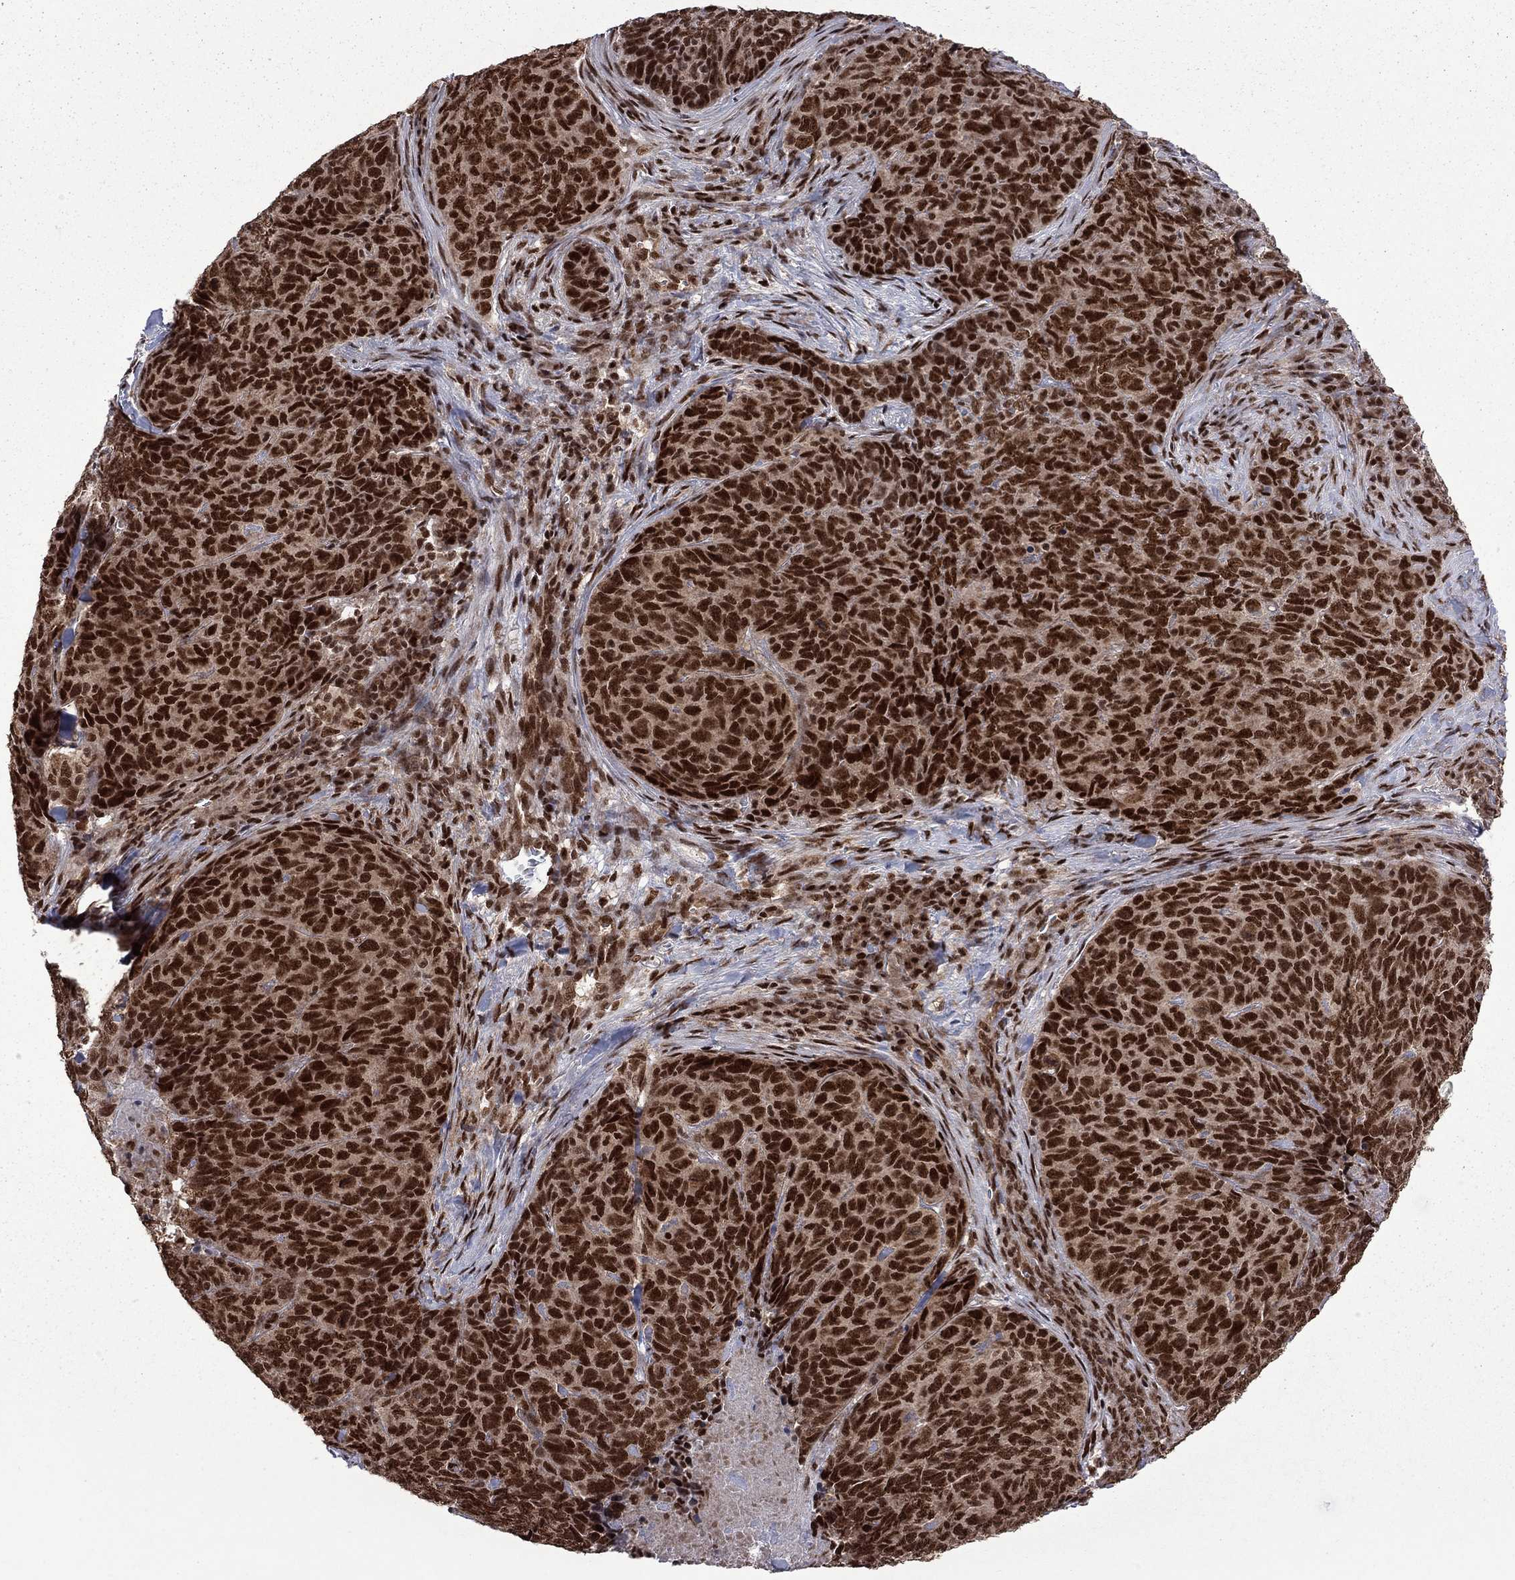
{"staining": {"intensity": "strong", "quantity": ">75%", "location": "nuclear"}, "tissue": "skin cancer", "cell_type": "Tumor cells", "image_type": "cancer", "snomed": [{"axis": "morphology", "description": "Squamous cell carcinoma, NOS"}, {"axis": "topography", "description": "Skin"}, {"axis": "topography", "description": "Anal"}], "caption": "Human squamous cell carcinoma (skin) stained with a brown dye displays strong nuclear positive positivity in about >75% of tumor cells.", "gene": "MED25", "patient": {"sex": "female", "age": 51}}